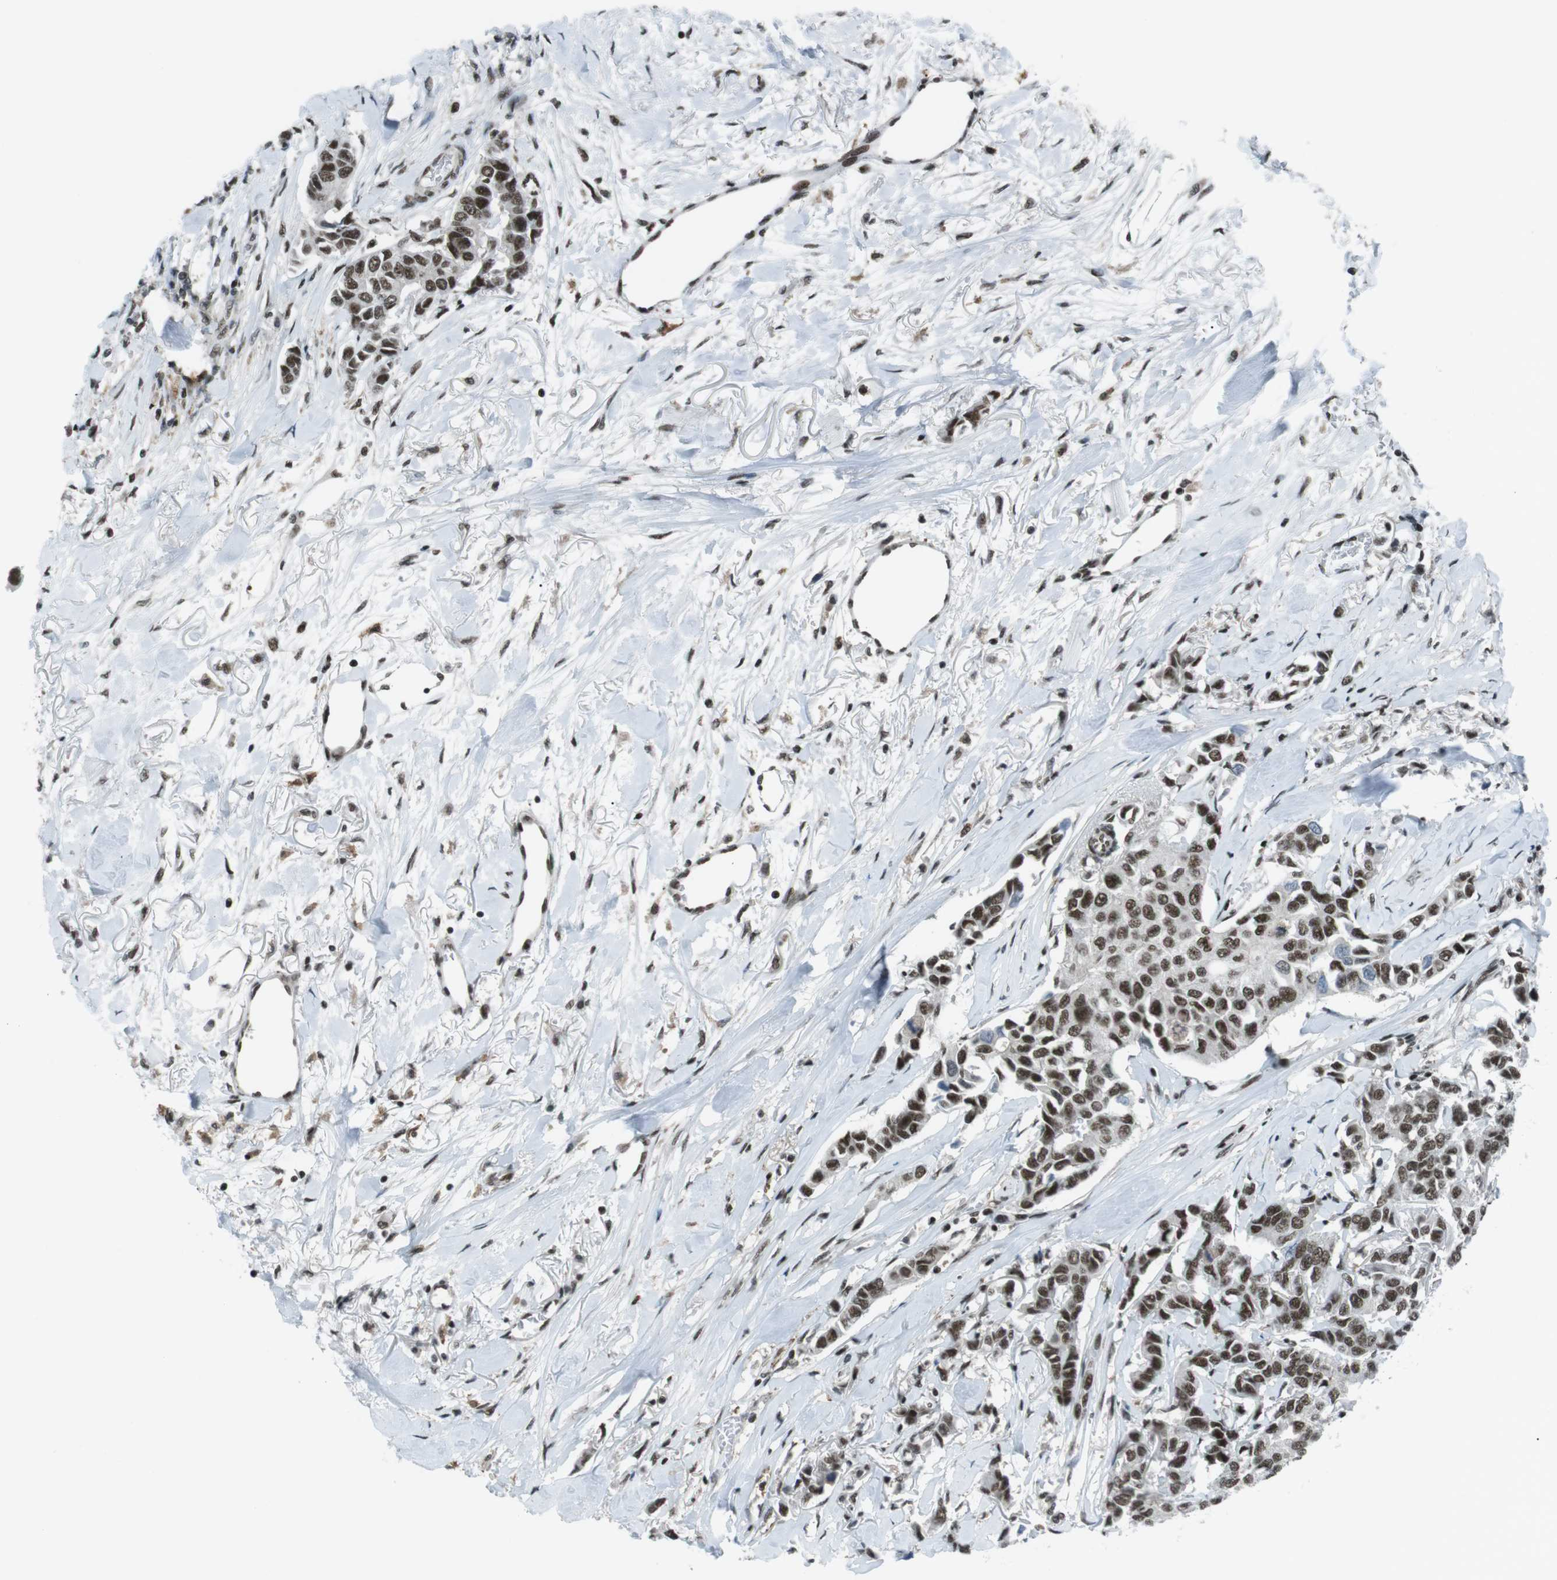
{"staining": {"intensity": "strong", "quantity": ">75%", "location": "nuclear"}, "tissue": "breast cancer", "cell_type": "Tumor cells", "image_type": "cancer", "snomed": [{"axis": "morphology", "description": "Duct carcinoma"}, {"axis": "topography", "description": "Breast"}], "caption": "About >75% of tumor cells in human breast cancer (intraductal carcinoma) display strong nuclear protein positivity as visualized by brown immunohistochemical staining.", "gene": "TAF1", "patient": {"sex": "female", "age": 80}}